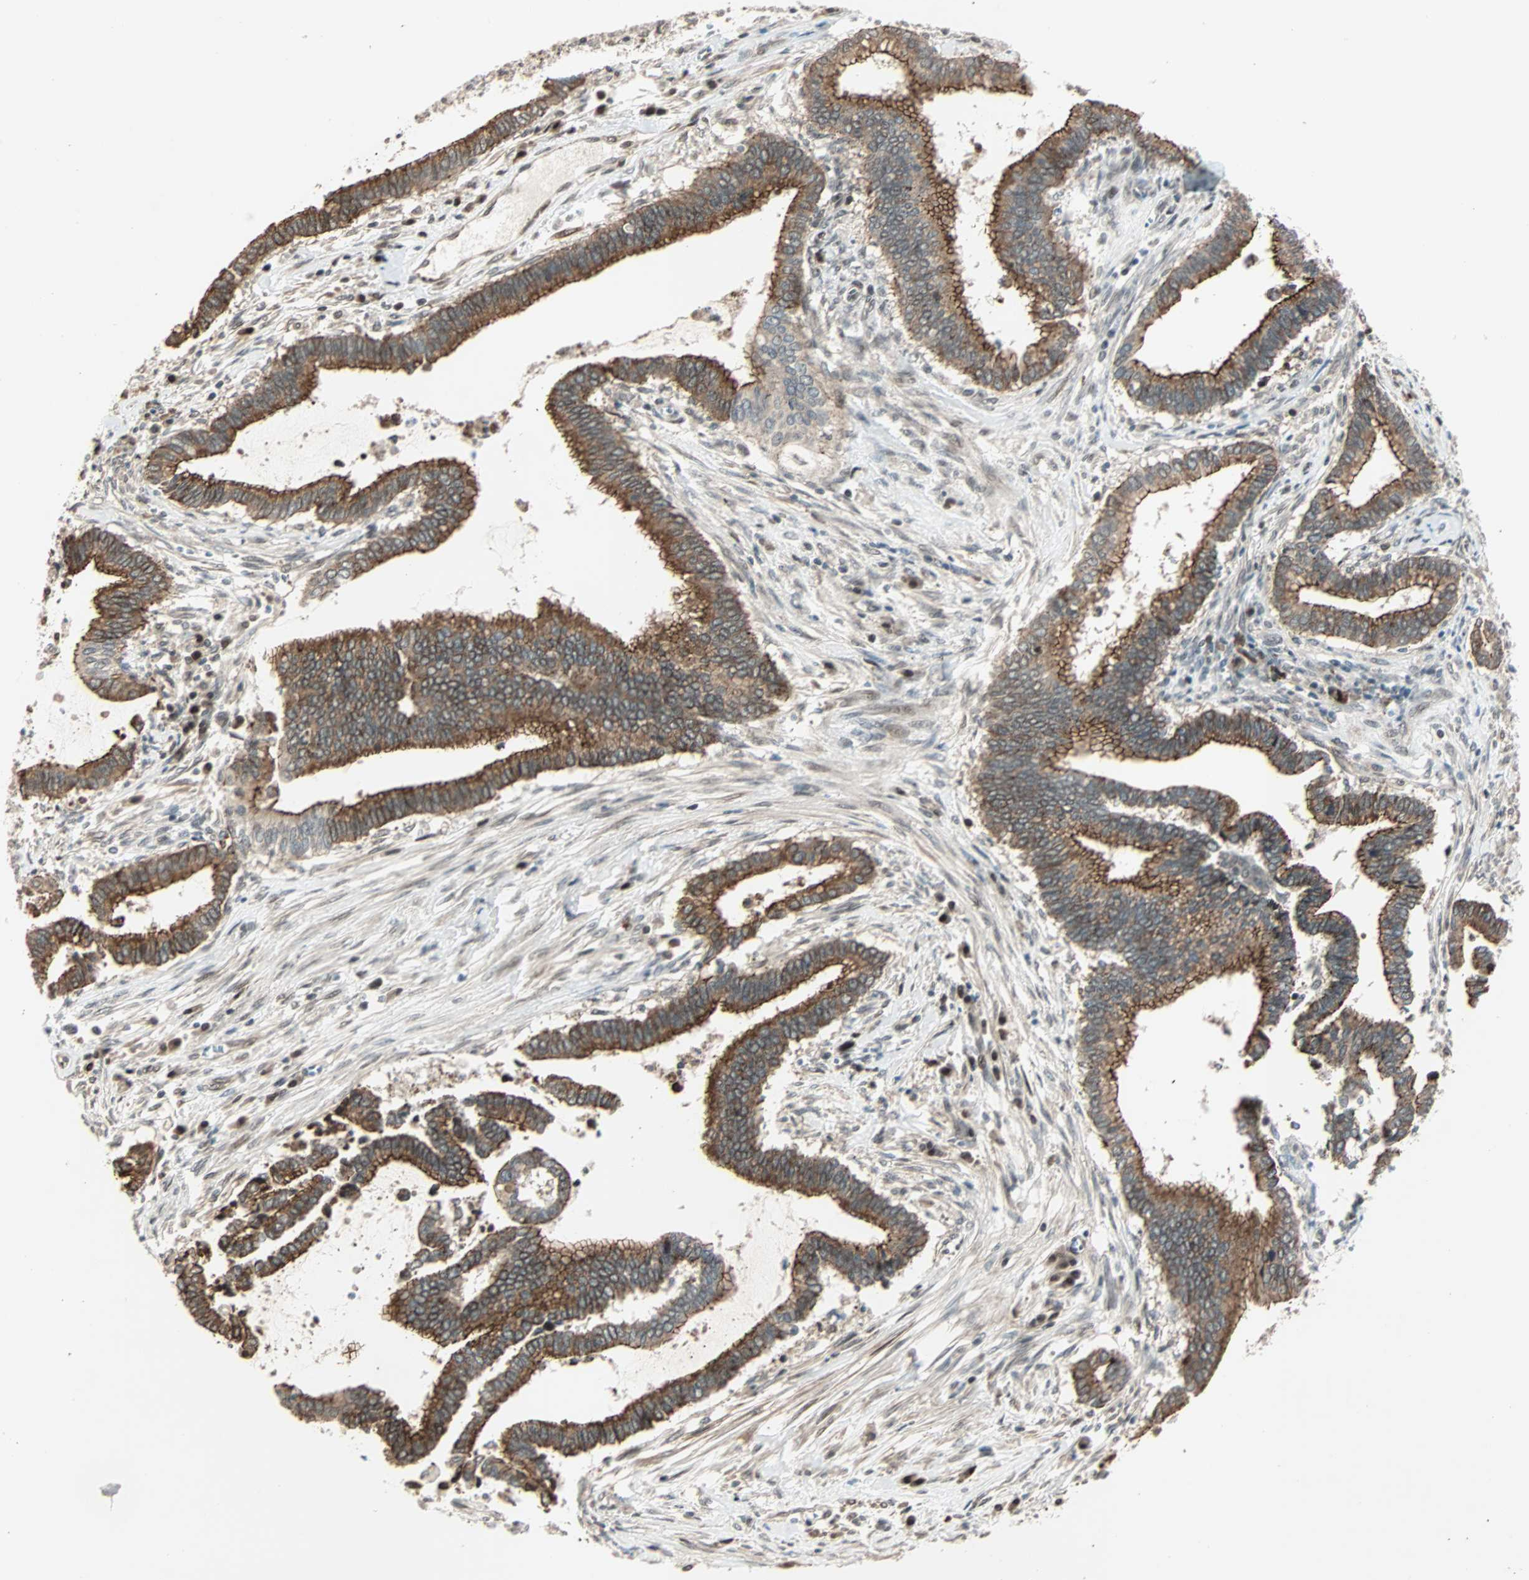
{"staining": {"intensity": "strong", "quantity": ">75%", "location": "cytoplasmic/membranous"}, "tissue": "cervical cancer", "cell_type": "Tumor cells", "image_type": "cancer", "snomed": [{"axis": "morphology", "description": "Adenocarcinoma, NOS"}, {"axis": "topography", "description": "Cervix"}], "caption": "Immunohistochemistry (IHC) (DAB (3,3'-diaminobenzidine)) staining of human cervical cancer displays strong cytoplasmic/membranous protein positivity in approximately >75% of tumor cells.", "gene": "CBX4", "patient": {"sex": "female", "age": 44}}